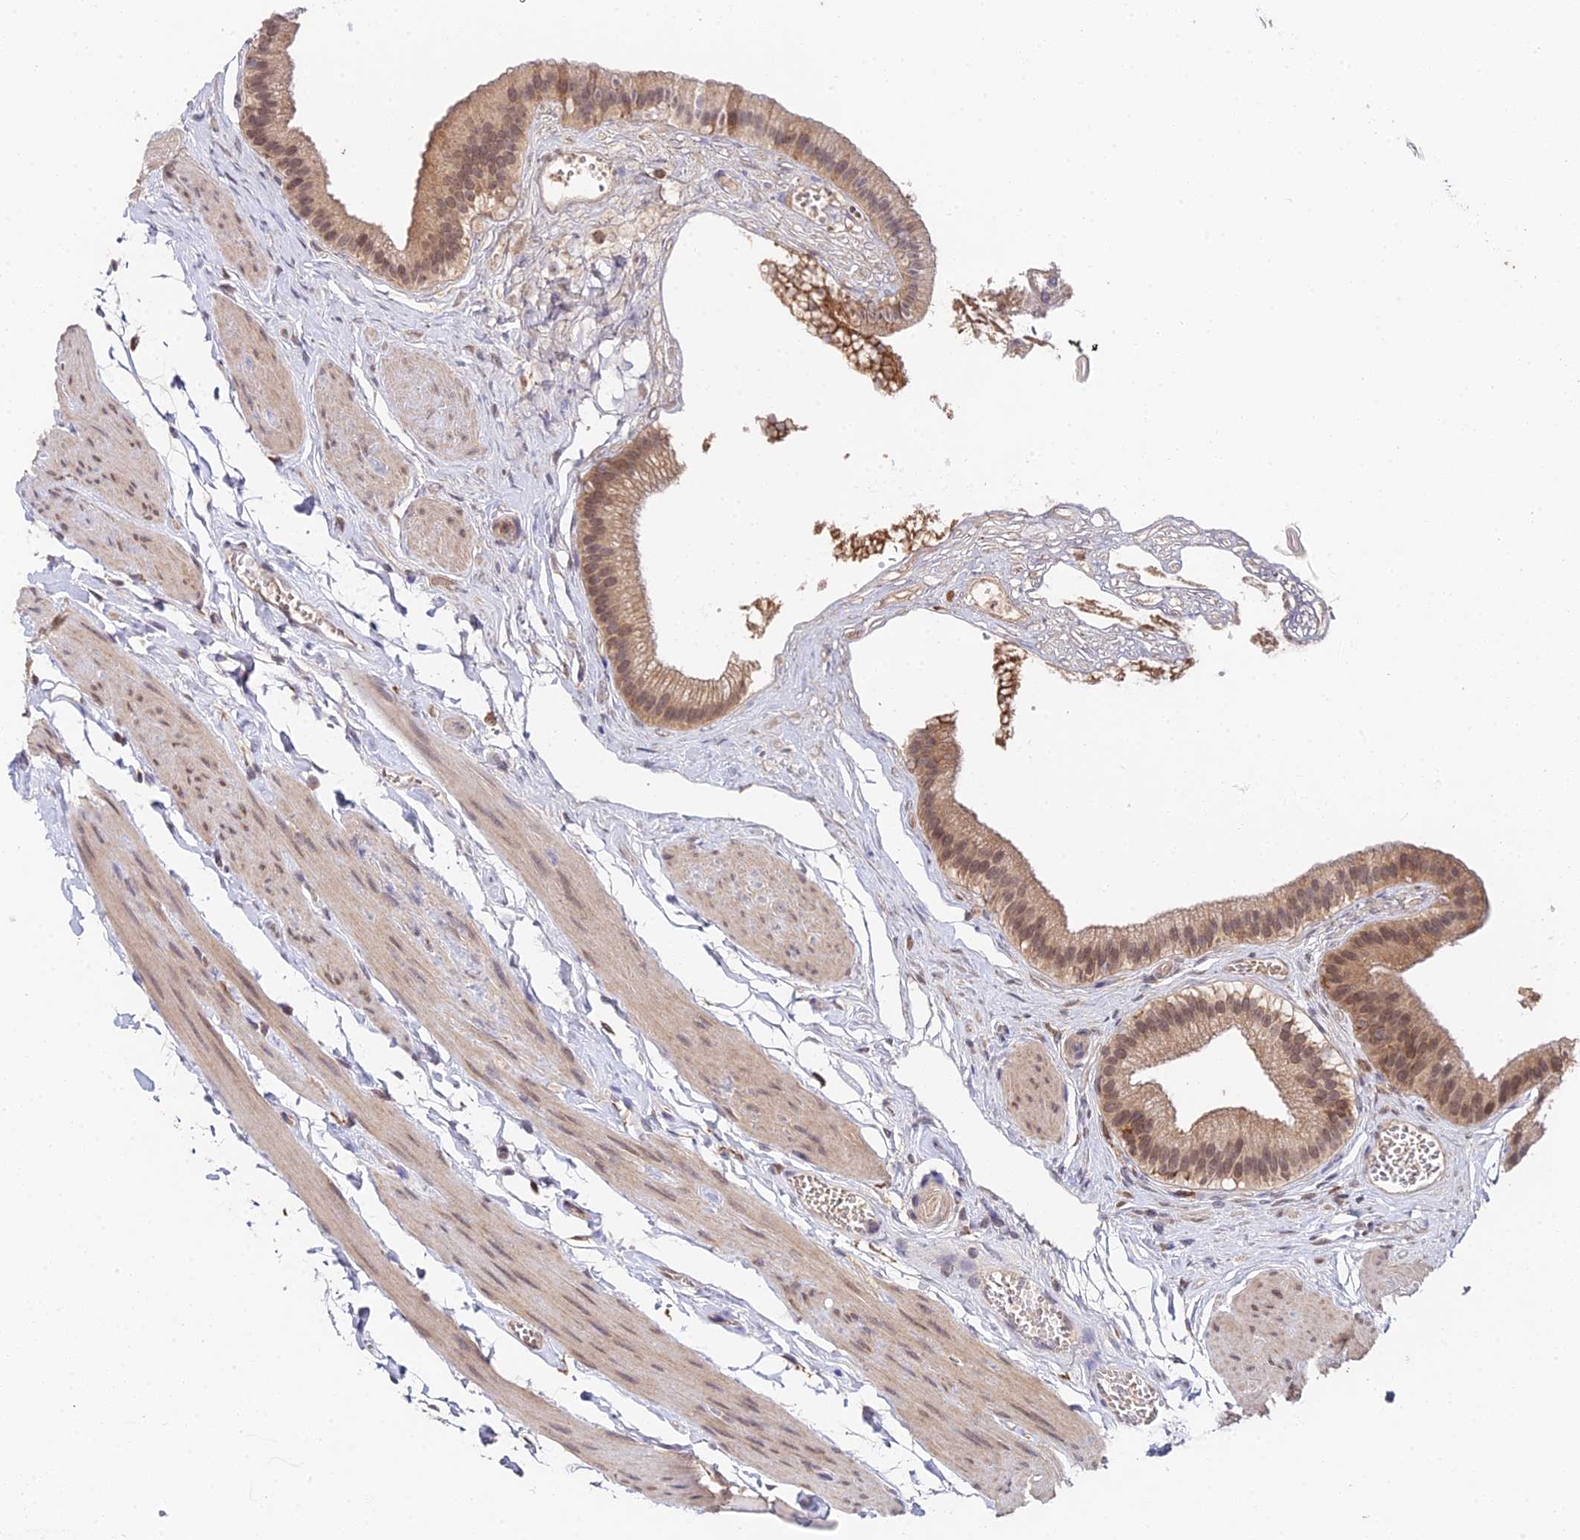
{"staining": {"intensity": "moderate", "quantity": ">75%", "location": "cytoplasmic/membranous,nuclear"}, "tissue": "gallbladder", "cell_type": "Glandular cells", "image_type": "normal", "snomed": [{"axis": "morphology", "description": "Normal tissue, NOS"}, {"axis": "topography", "description": "Gallbladder"}], "caption": "An immunohistochemistry micrograph of normal tissue is shown. Protein staining in brown highlights moderate cytoplasmic/membranous,nuclear positivity in gallbladder within glandular cells. Using DAB (brown) and hematoxylin (blue) stains, captured at high magnification using brightfield microscopy.", "gene": "TPRX1", "patient": {"sex": "female", "age": 54}}